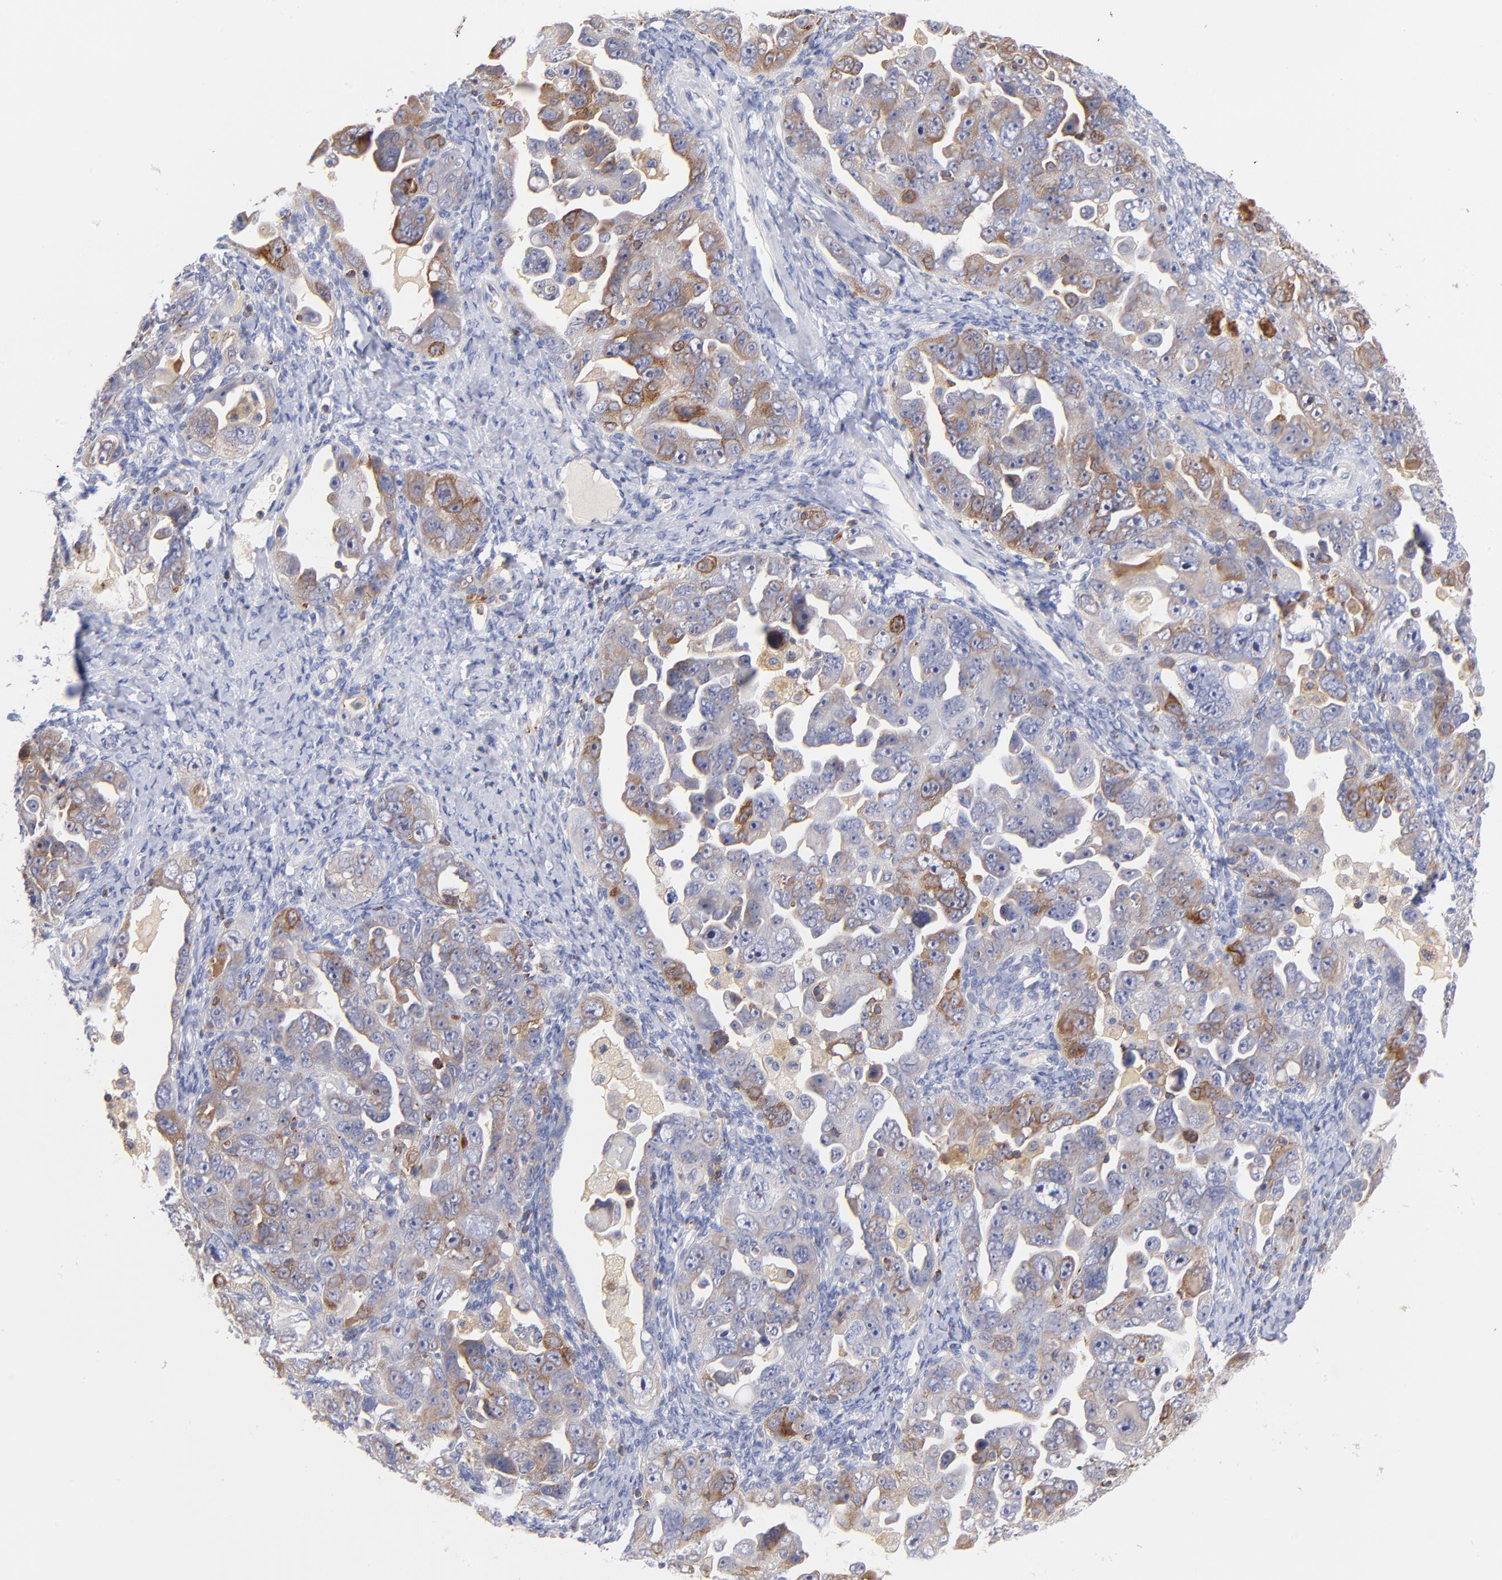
{"staining": {"intensity": "moderate", "quantity": "25%-75%", "location": "cytoplasmic/membranous"}, "tissue": "ovarian cancer", "cell_type": "Tumor cells", "image_type": "cancer", "snomed": [{"axis": "morphology", "description": "Cystadenocarcinoma, serous, NOS"}, {"axis": "topography", "description": "Ovary"}], "caption": "Immunohistochemistry (DAB) staining of human ovarian cancer (serous cystadenocarcinoma) exhibits moderate cytoplasmic/membranous protein expression in approximately 25%-75% of tumor cells. The protein of interest is stained brown, and the nuclei are stained in blue (DAB (3,3'-diaminobenzidine) IHC with brightfield microscopy, high magnification).", "gene": "KREMEN2", "patient": {"sex": "female", "age": 66}}